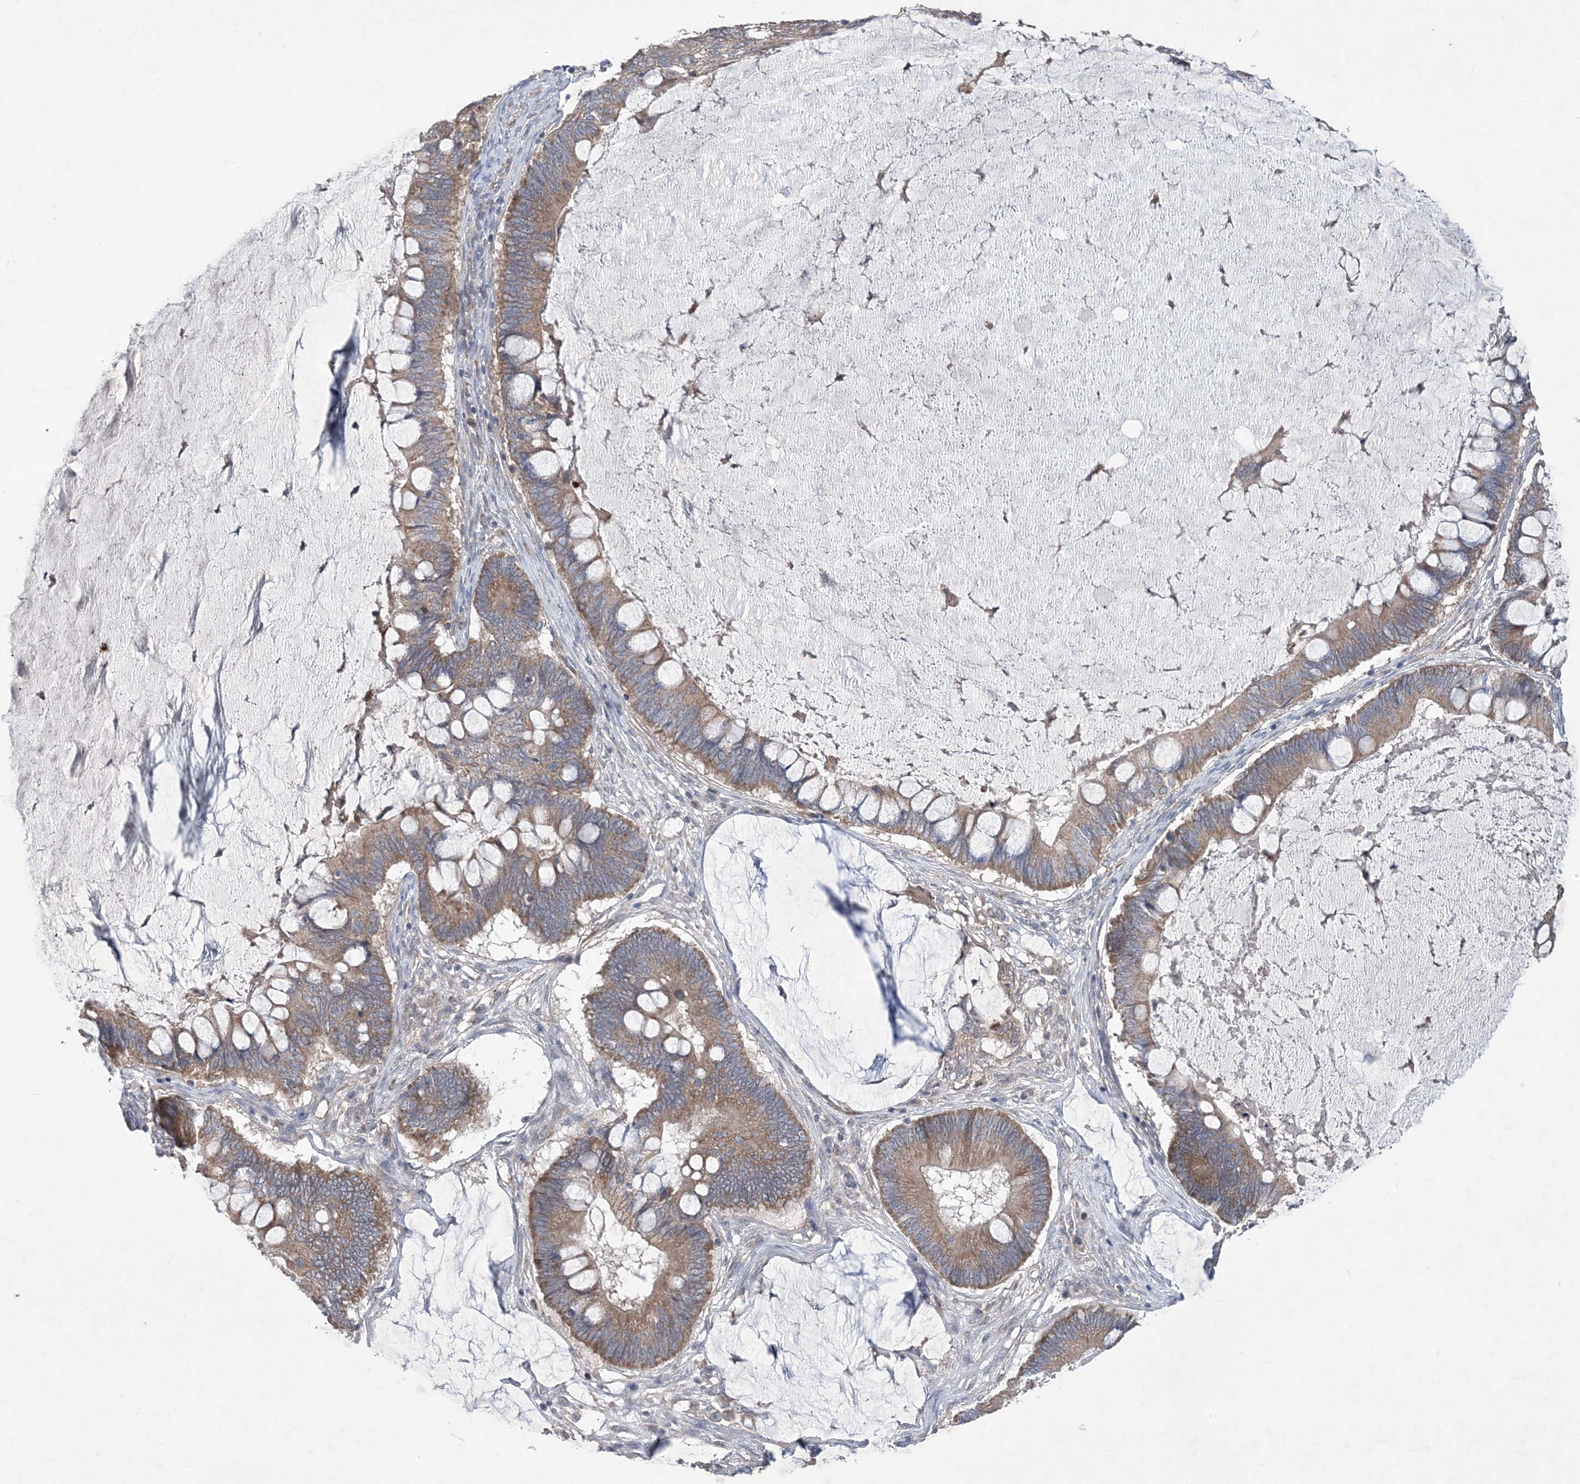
{"staining": {"intensity": "moderate", "quantity": ">75%", "location": "cytoplasmic/membranous"}, "tissue": "ovarian cancer", "cell_type": "Tumor cells", "image_type": "cancer", "snomed": [{"axis": "morphology", "description": "Cystadenocarcinoma, mucinous, NOS"}, {"axis": "topography", "description": "Ovary"}], "caption": "Immunohistochemistry (IHC) of human mucinous cystadenocarcinoma (ovarian) exhibits medium levels of moderate cytoplasmic/membranous staining in about >75% of tumor cells. The staining was performed using DAB (3,3'-diaminobenzidine) to visualize the protein expression in brown, while the nuclei were stained in blue with hematoxylin (Magnification: 20x).", "gene": "MTRF1L", "patient": {"sex": "female", "age": 61}}